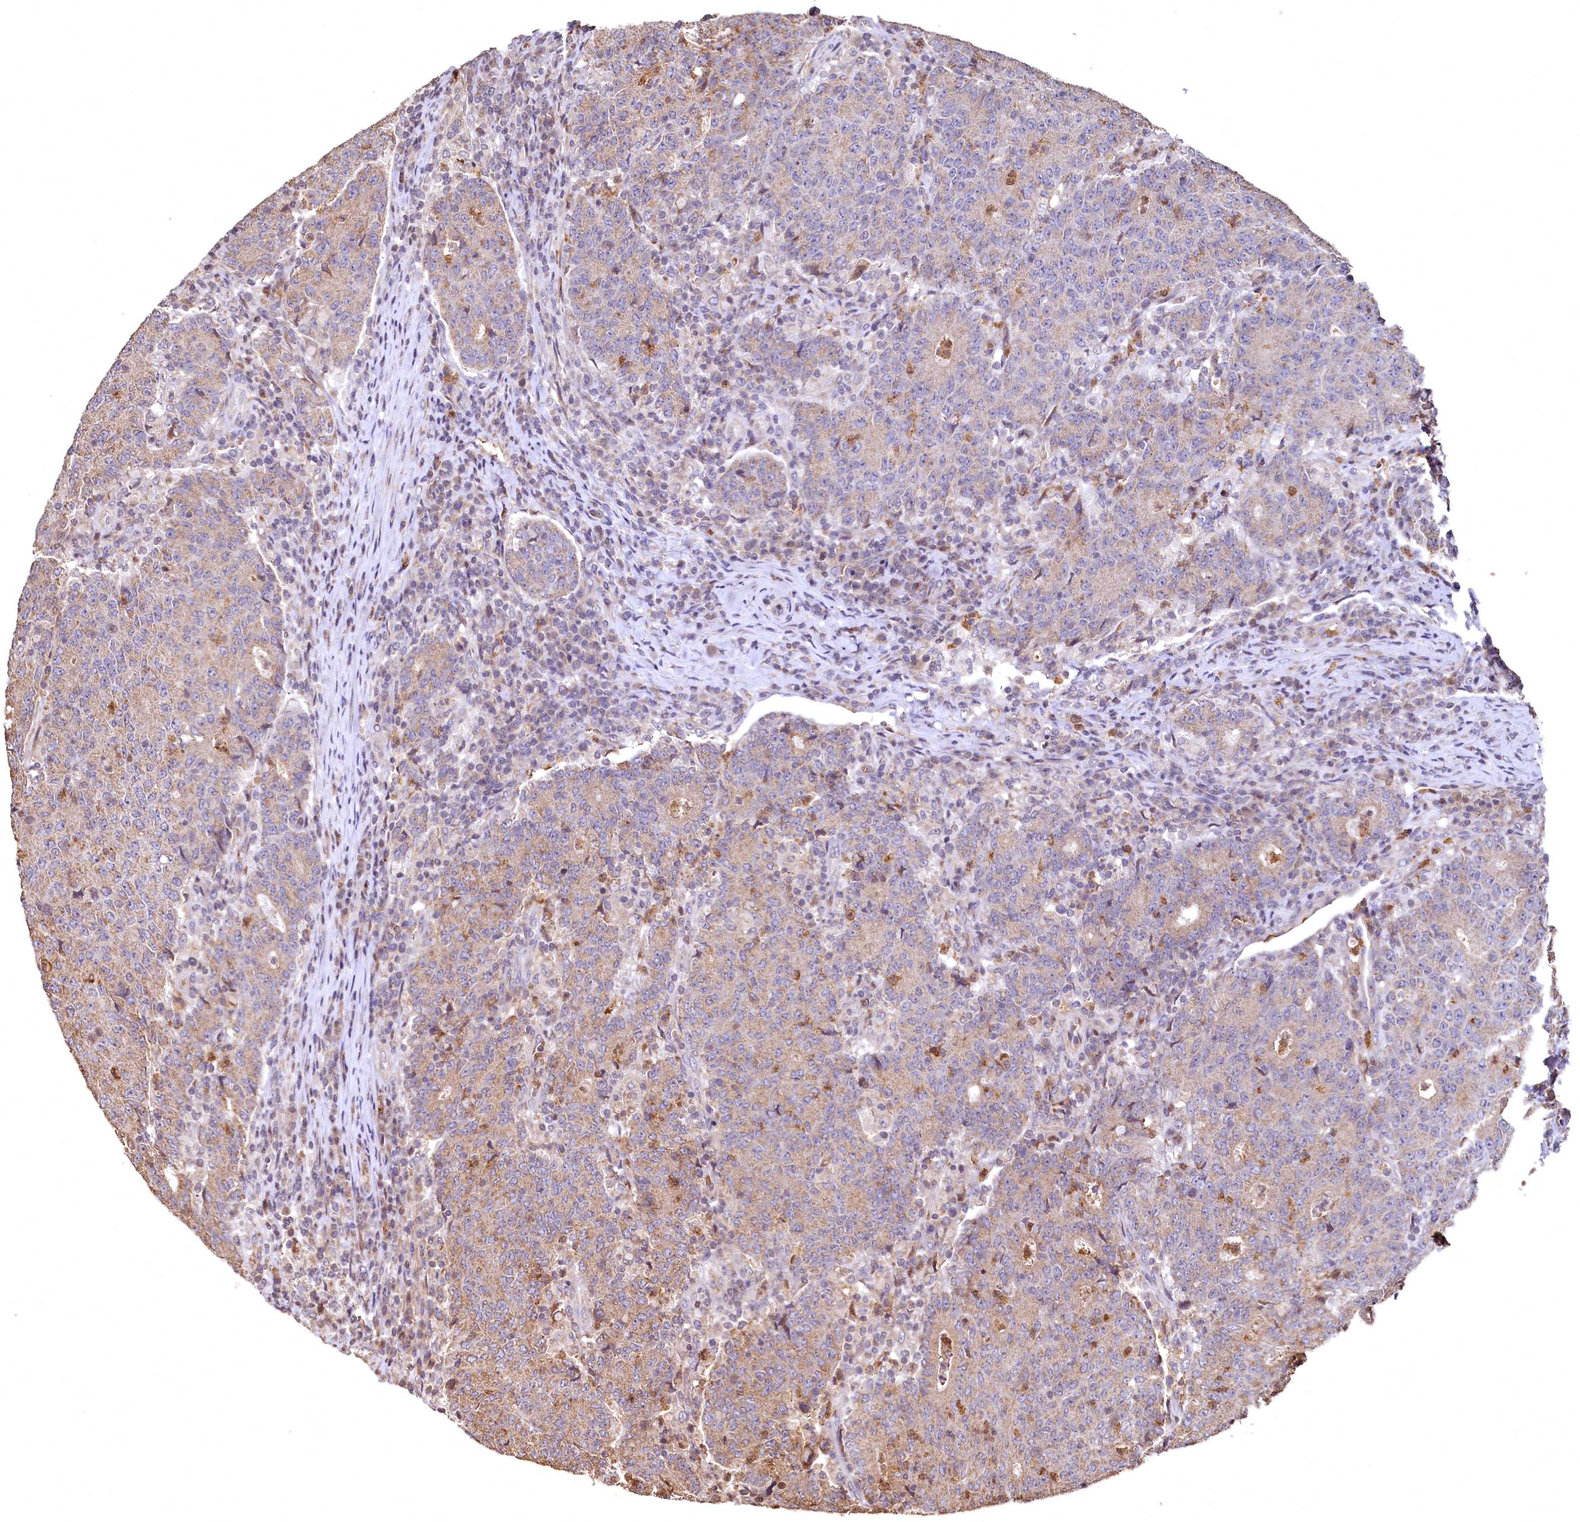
{"staining": {"intensity": "weak", "quantity": ">75%", "location": "cytoplasmic/membranous"}, "tissue": "colorectal cancer", "cell_type": "Tumor cells", "image_type": "cancer", "snomed": [{"axis": "morphology", "description": "Adenocarcinoma, NOS"}, {"axis": "topography", "description": "Colon"}], "caption": "Immunohistochemical staining of human adenocarcinoma (colorectal) displays low levels of weak cytoplasmic/membranous protein expression in approximately >75% of tumor cells. (IHC, brightfield microscopy, high magnification).", "gene": "SPTA1", "patient": {"sex": "female", "age": 75}}